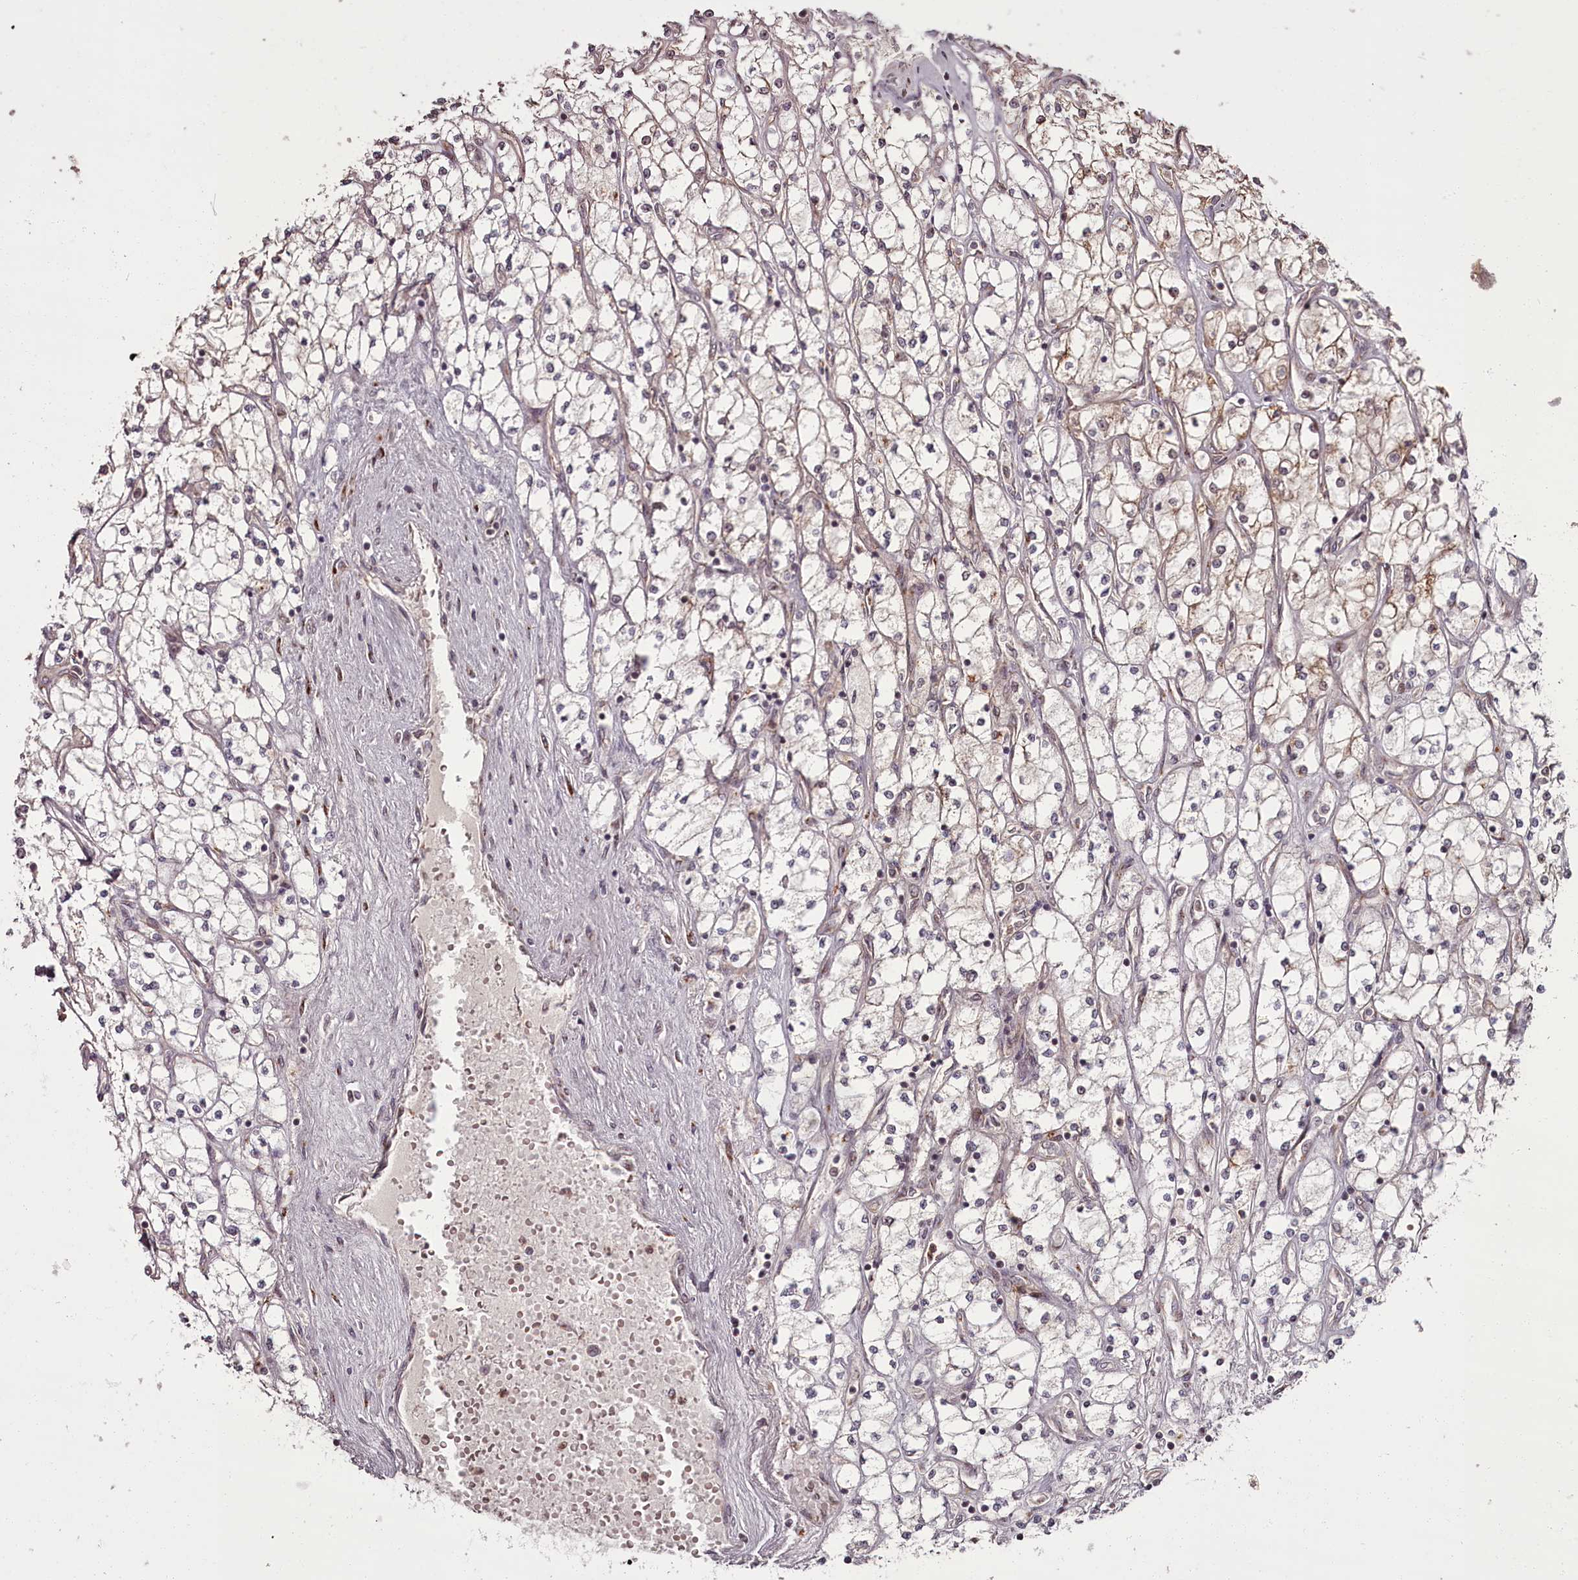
{"staining": {"intensity": "weak", "quantity": "<25%", "location": "cytoplasmic/membranous"}, "tissue": "renal cancer", "cell_type": "Tumor cells", "image_type": "cancer", "snomed": [{"axis": "morphology", "description": "Adenocarcinoma, NOS"}, {"axis": "topography", "description": "Kidney"}], "caption": "Immunohistochemical staining of adenocarcinoma (renal) exhibits no significant staining in tumor cells.", "gene": "CEP83", "patient": {"sex": "male", "age": 80}}